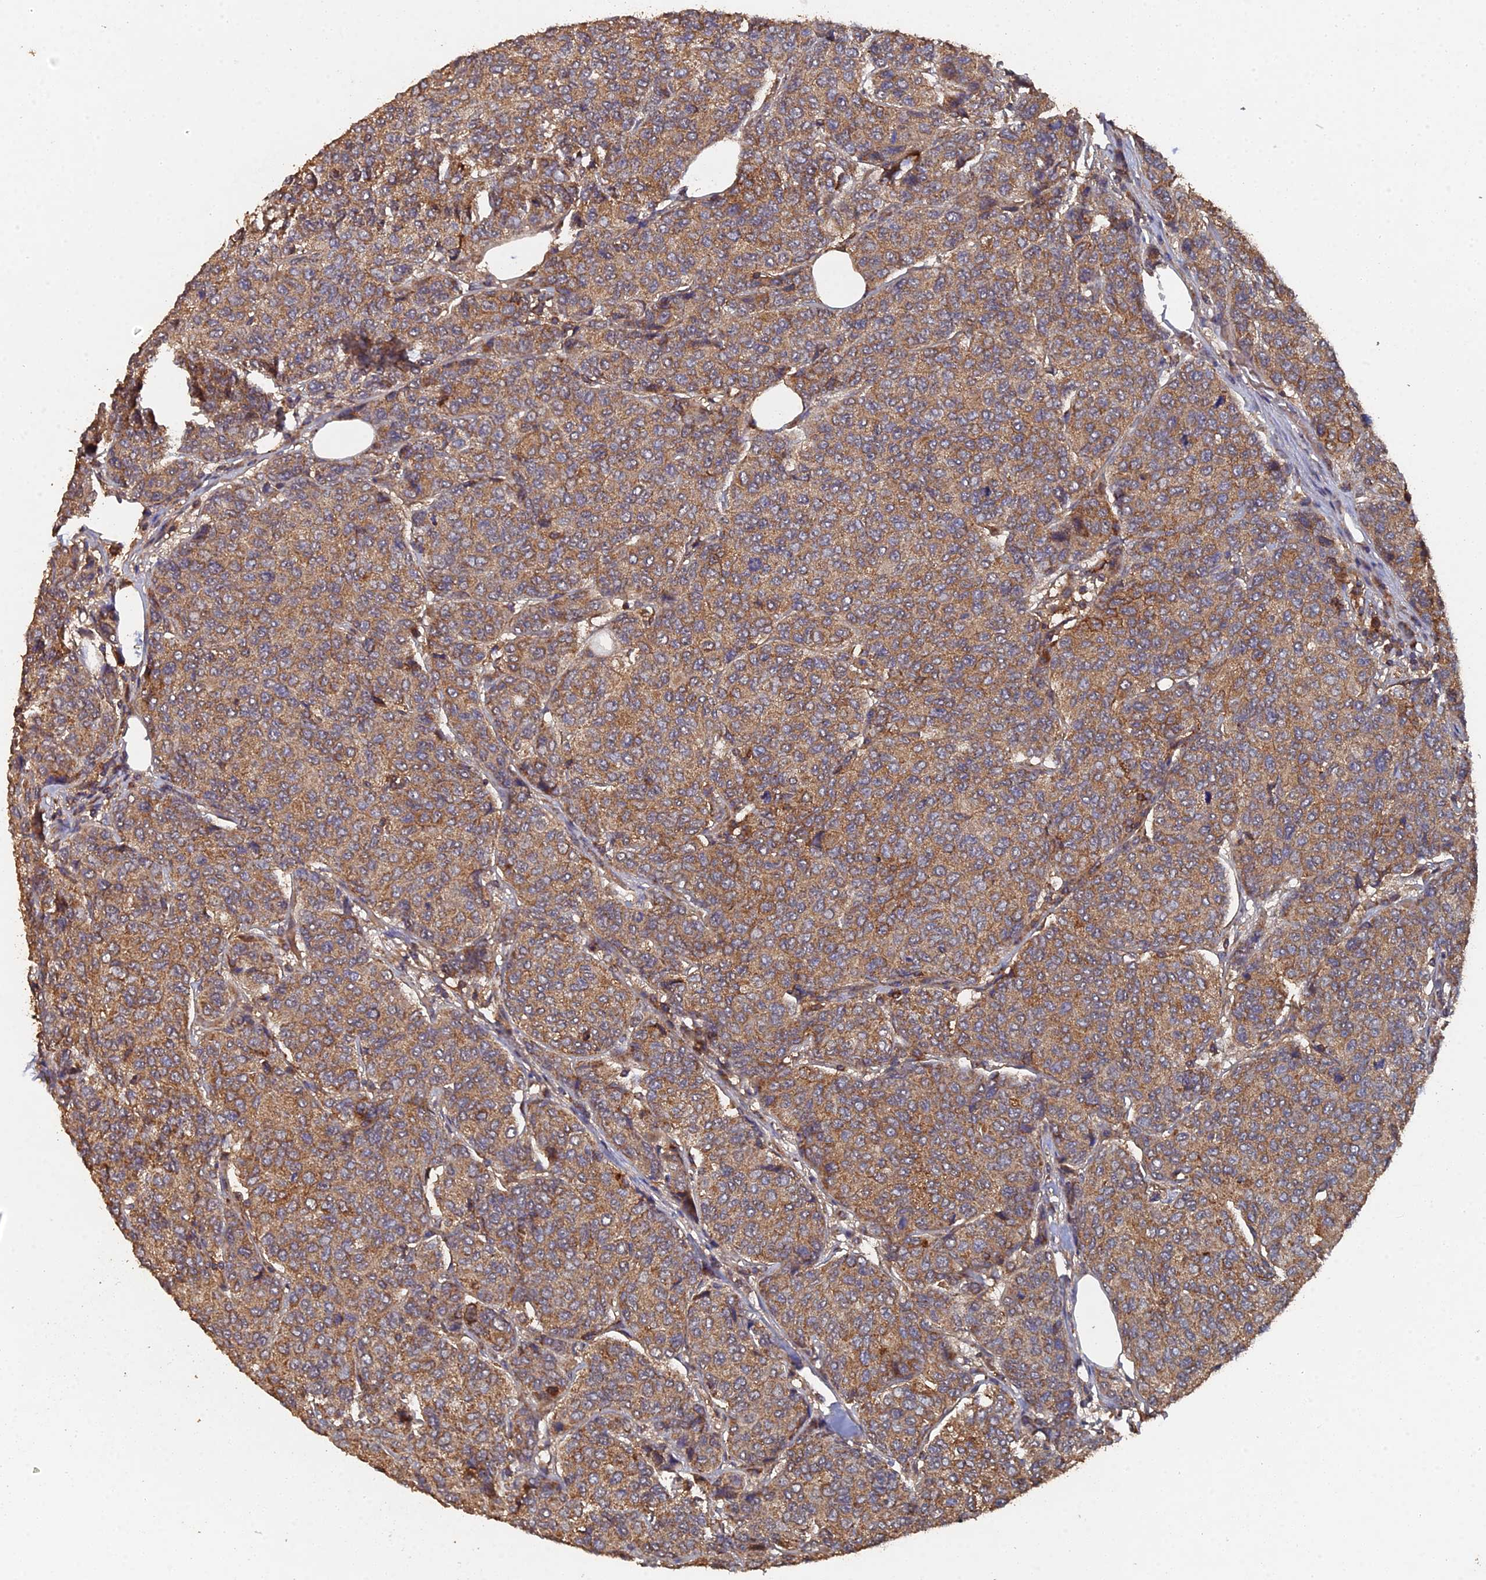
{"staining": {"intensity": "moderate", "quantity": ">75%", "location": "cytoplasmic/membranous"}, "tissue": "breast cancer", "cell_type": "Tumor cells", "image_type": "cancer", "snomed": [{"axis": "morphology", "description": "Duct carcinoma"}, {"axis": "topography", "description": "Breast"}], "caption": "A brown stain highlights moderate cytoplasmic/membranous expression of a protein in human infiltrating ductal carcinoma (breast) tumor cells.", "gene": "SPANXN4", "patient": {"sex": "female", "age": 55}}